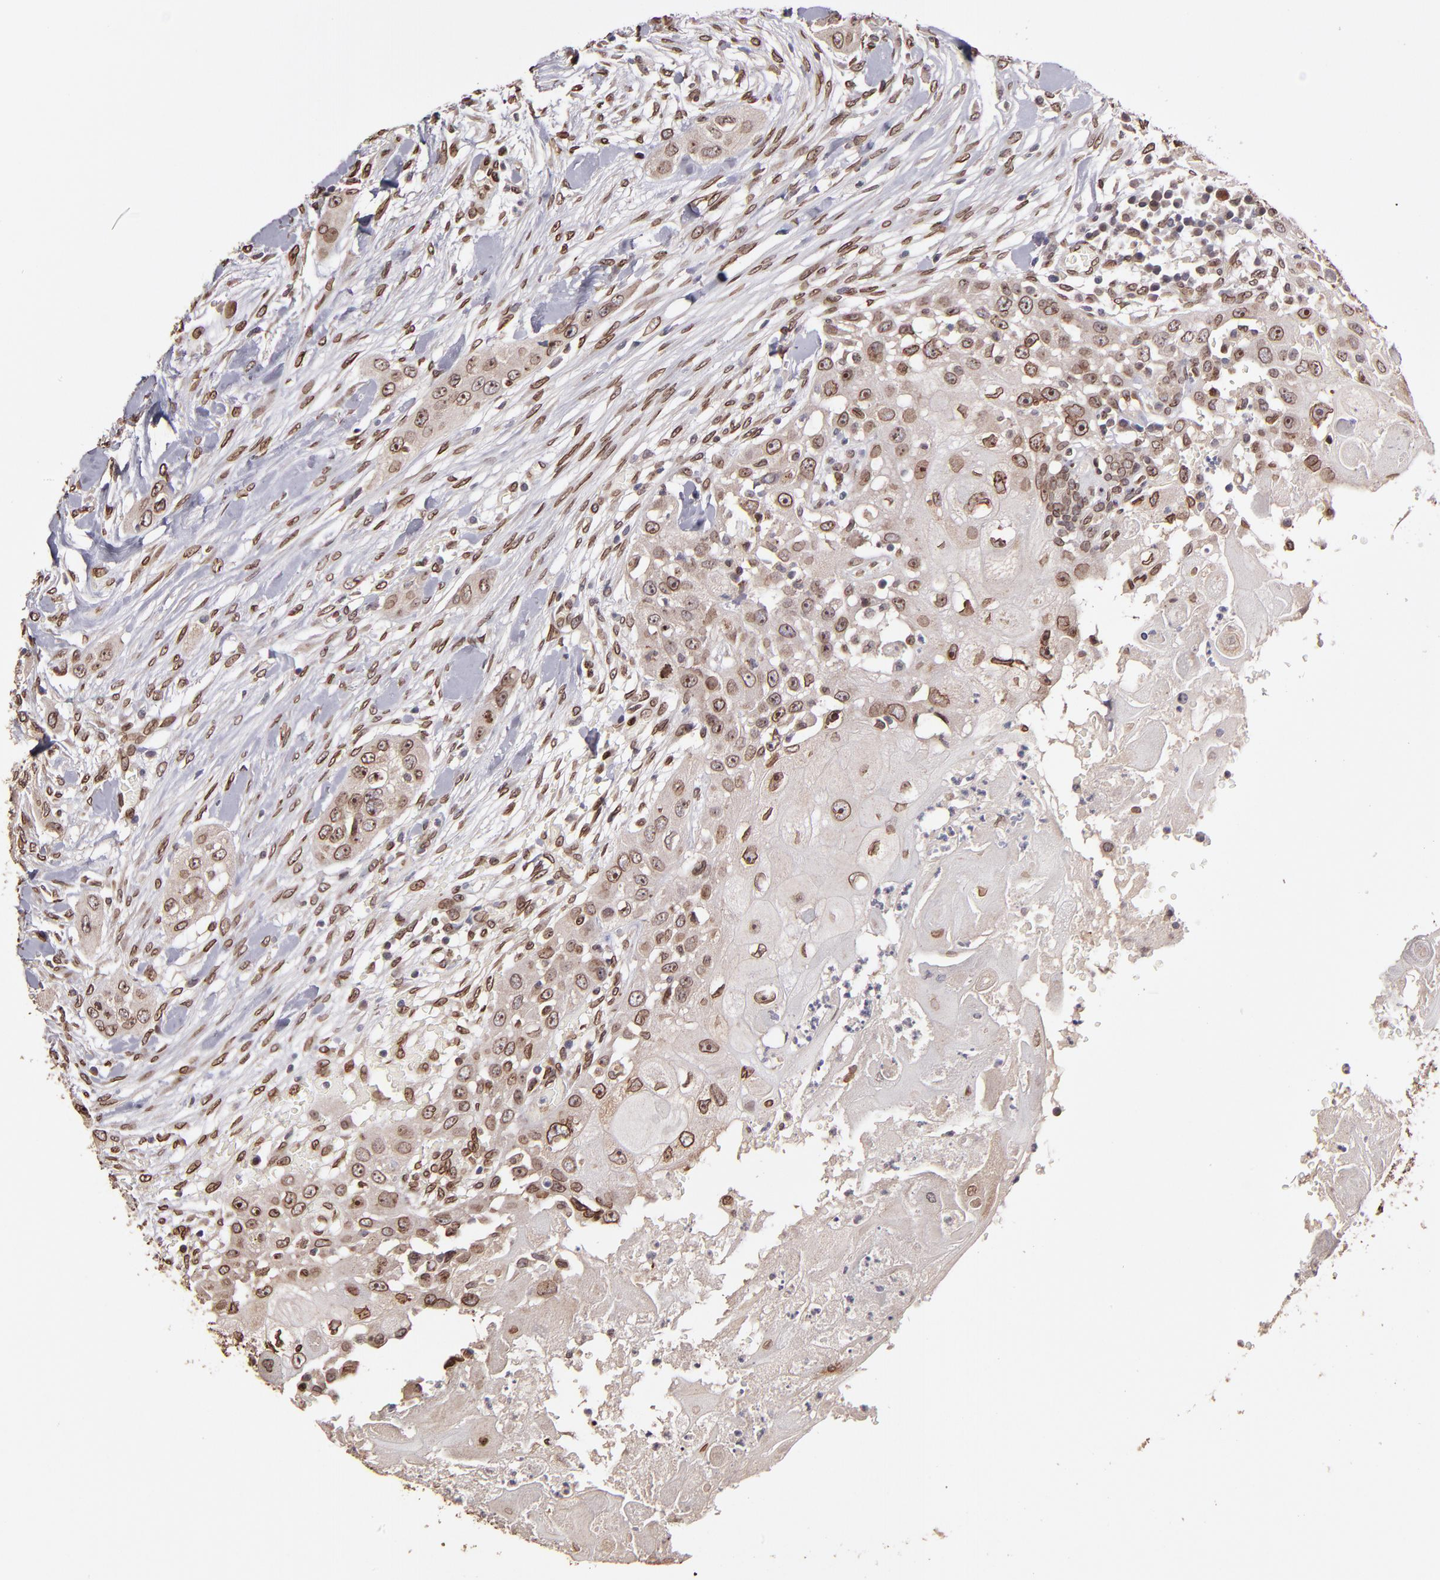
{"staining": {"intensity": "moderate", "quantity": ">75%", "location": "cytoplasmic/membranous,nuclear"}, "tissue": "head and neck cancer", "cell_type": "Tumor cells", "image_type": "cancer", "snomed": [{"axis": "morphology", "description": "Neoplasm, malignant, NOS"}, {"axis": "topography", "description": "Salivary gland"}, {"axis": "topography", "description": "Head-Neck"}], "caption": "Head and neck cancer stained for a protein (brown) shows moderate cytoplasmic/membranous and nuclear positive positivity in about >75% of tumor cells.", "gene": "PUM3", "patient": {"sex": "male", "age": 43}}